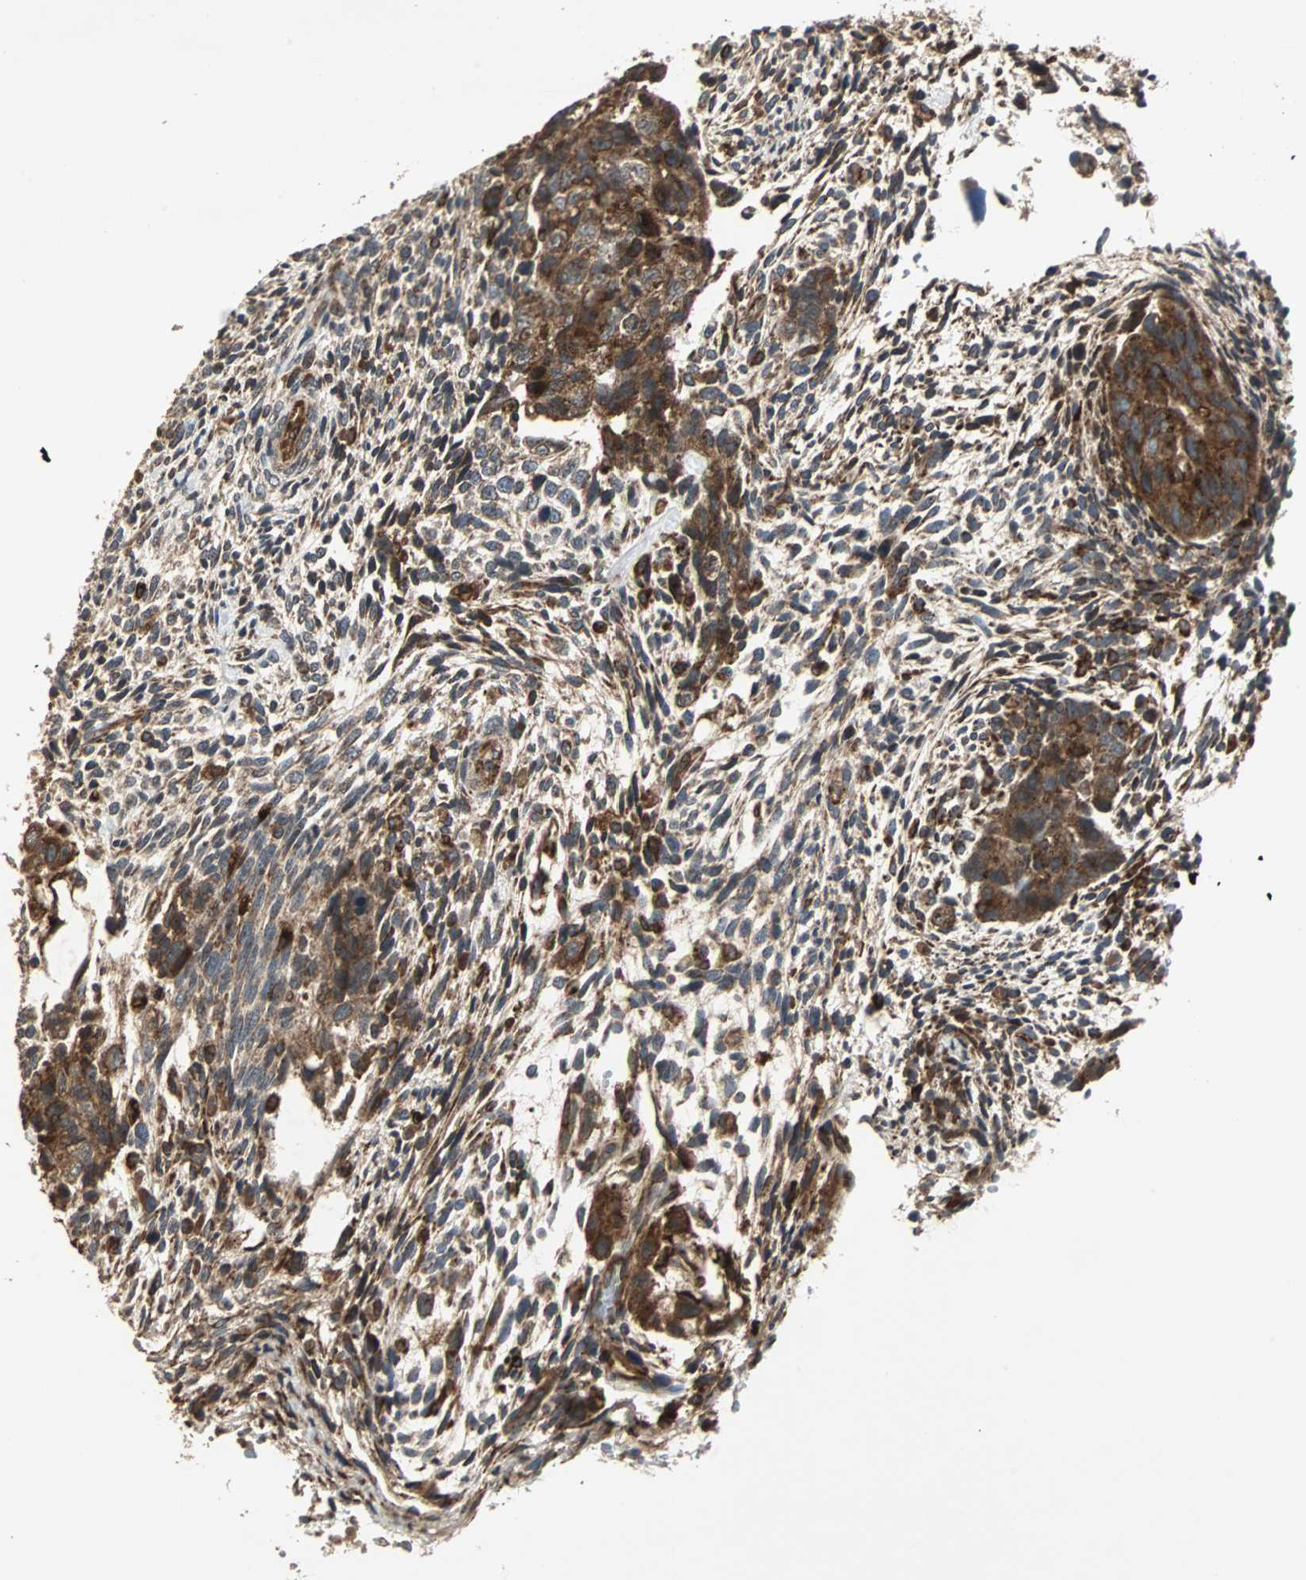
{"staining": {"intensity": "strong", "quantity": ">75%", "location": "cytoplasmic/membranous"}, "tissue": "testis cancer", "cell_type": "Tumor cells", "image_type": "cancer", "snomed": [{"axis": "morphology", "description": "Normal tissue, NOS"}, {"axis": "morphology", "description": "Carcinoma, Embryonal, NOS"}, {"axis": "topography", "description": "Testis"}], "caption": "Immunohistochemistry (IHC) photomicrograph of neoplastic tissue: human testis embryonal carcinoma stained using immunohistochemistry (IHC) demonstrates high levels of strong protein expression localized specifically in the cytoplasmic/membranous of tumor cells, appearing as a cytoplasmic/membranous brown color.", "gene": "RAB7A", "patient": {"sex": "male", "age": 36}}